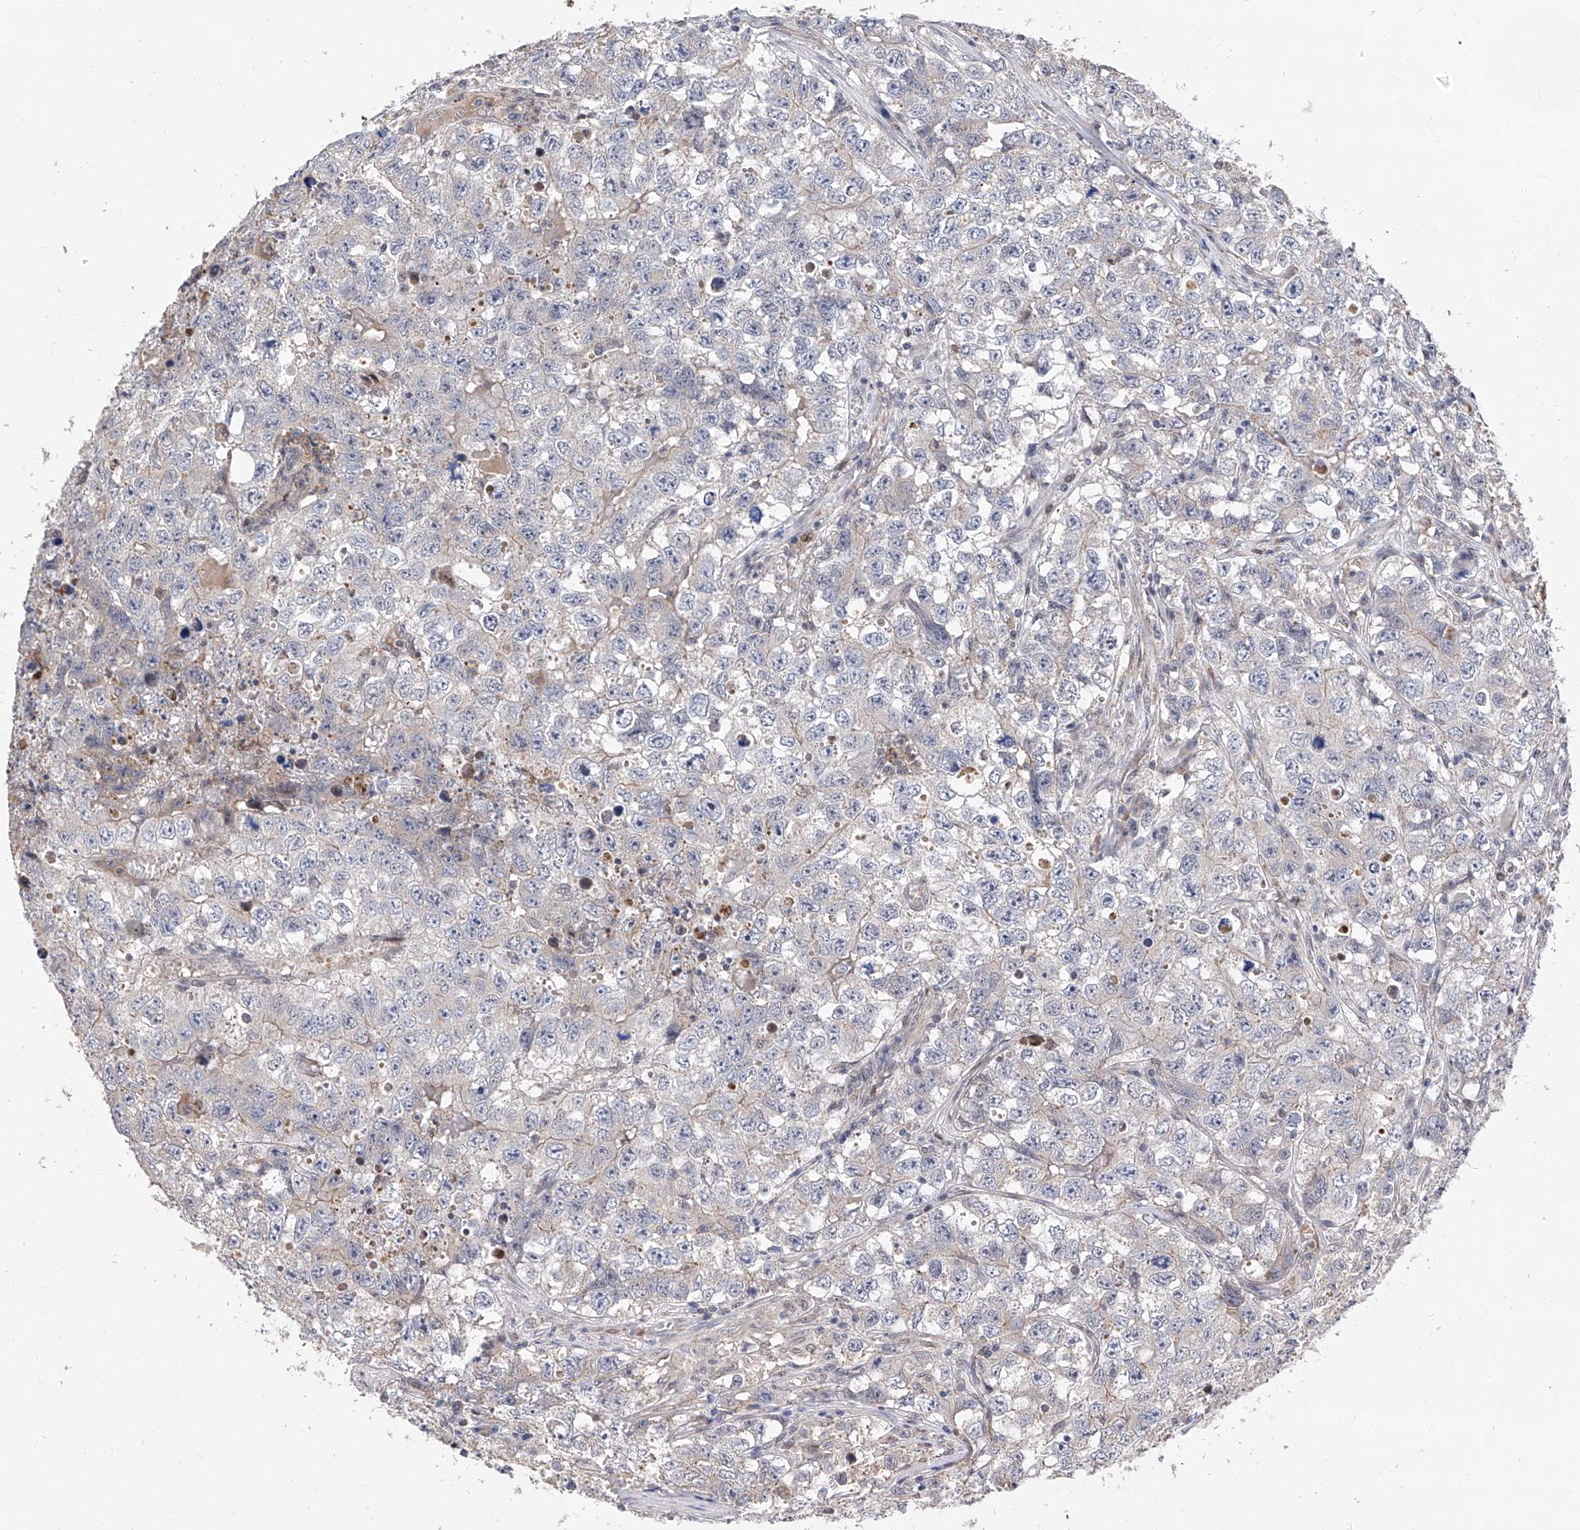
{"staining": {"intensity": "negative", "quantity": "none", "location": "none"}, "tissue": "testis cancer", "cell_type": "Tumor cells", "image_type": "cancer", "snomed": [{"axis": "morphology", "description": "Seminoma, NOS"}, {"axis": "morphology", "description": "Carcinoma, Embryonal, NOS"}, {"axis": "topography", "description": "Testis"}], "caption": "A micrograph of testis cancer (seminoma) stained for a protein shows no brown staining in tumor cells.", "gene": "FARP2", "patient": {"sex": "male", "age": 43}}